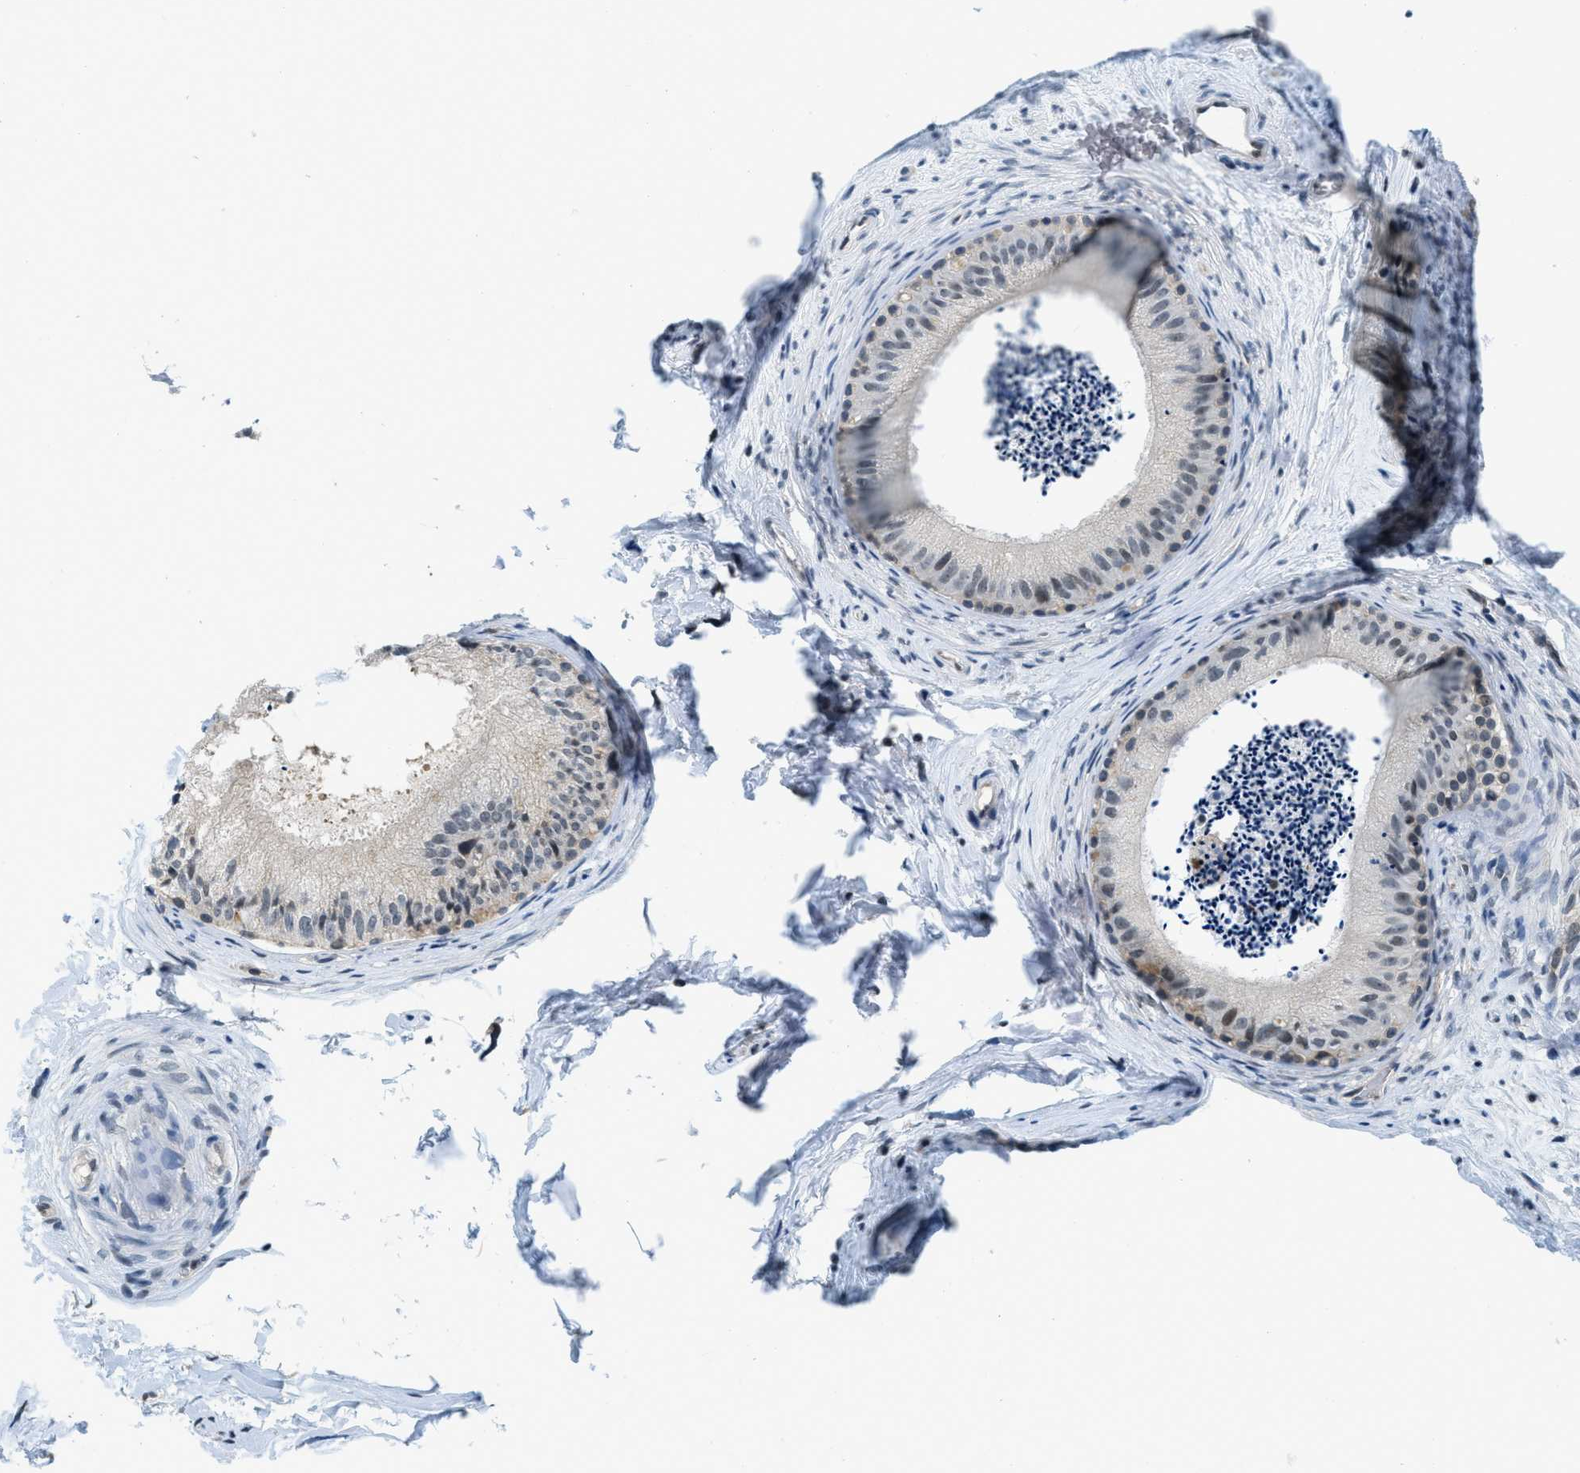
{"staining": {"intensity": "weak", "quantity": "25%-75%", "location": "nuclear"}, "tissue": "epididymis", "cell_type": "Glandular cells", "image_type": "normal", "snomed": [{"axis": "morphology", "description": "Normal tissue, NOS"}, {"axis": "topography", "description": "Epididymis"}], "caption": "This image demonstrates immunohistochemistry (IHC) staining of benign human epididymis, with low weak nuclear staining in about 25%-75% of glandular cells.", "gene": "OGFR", "patient": {"sex": "male", "age": 56}}